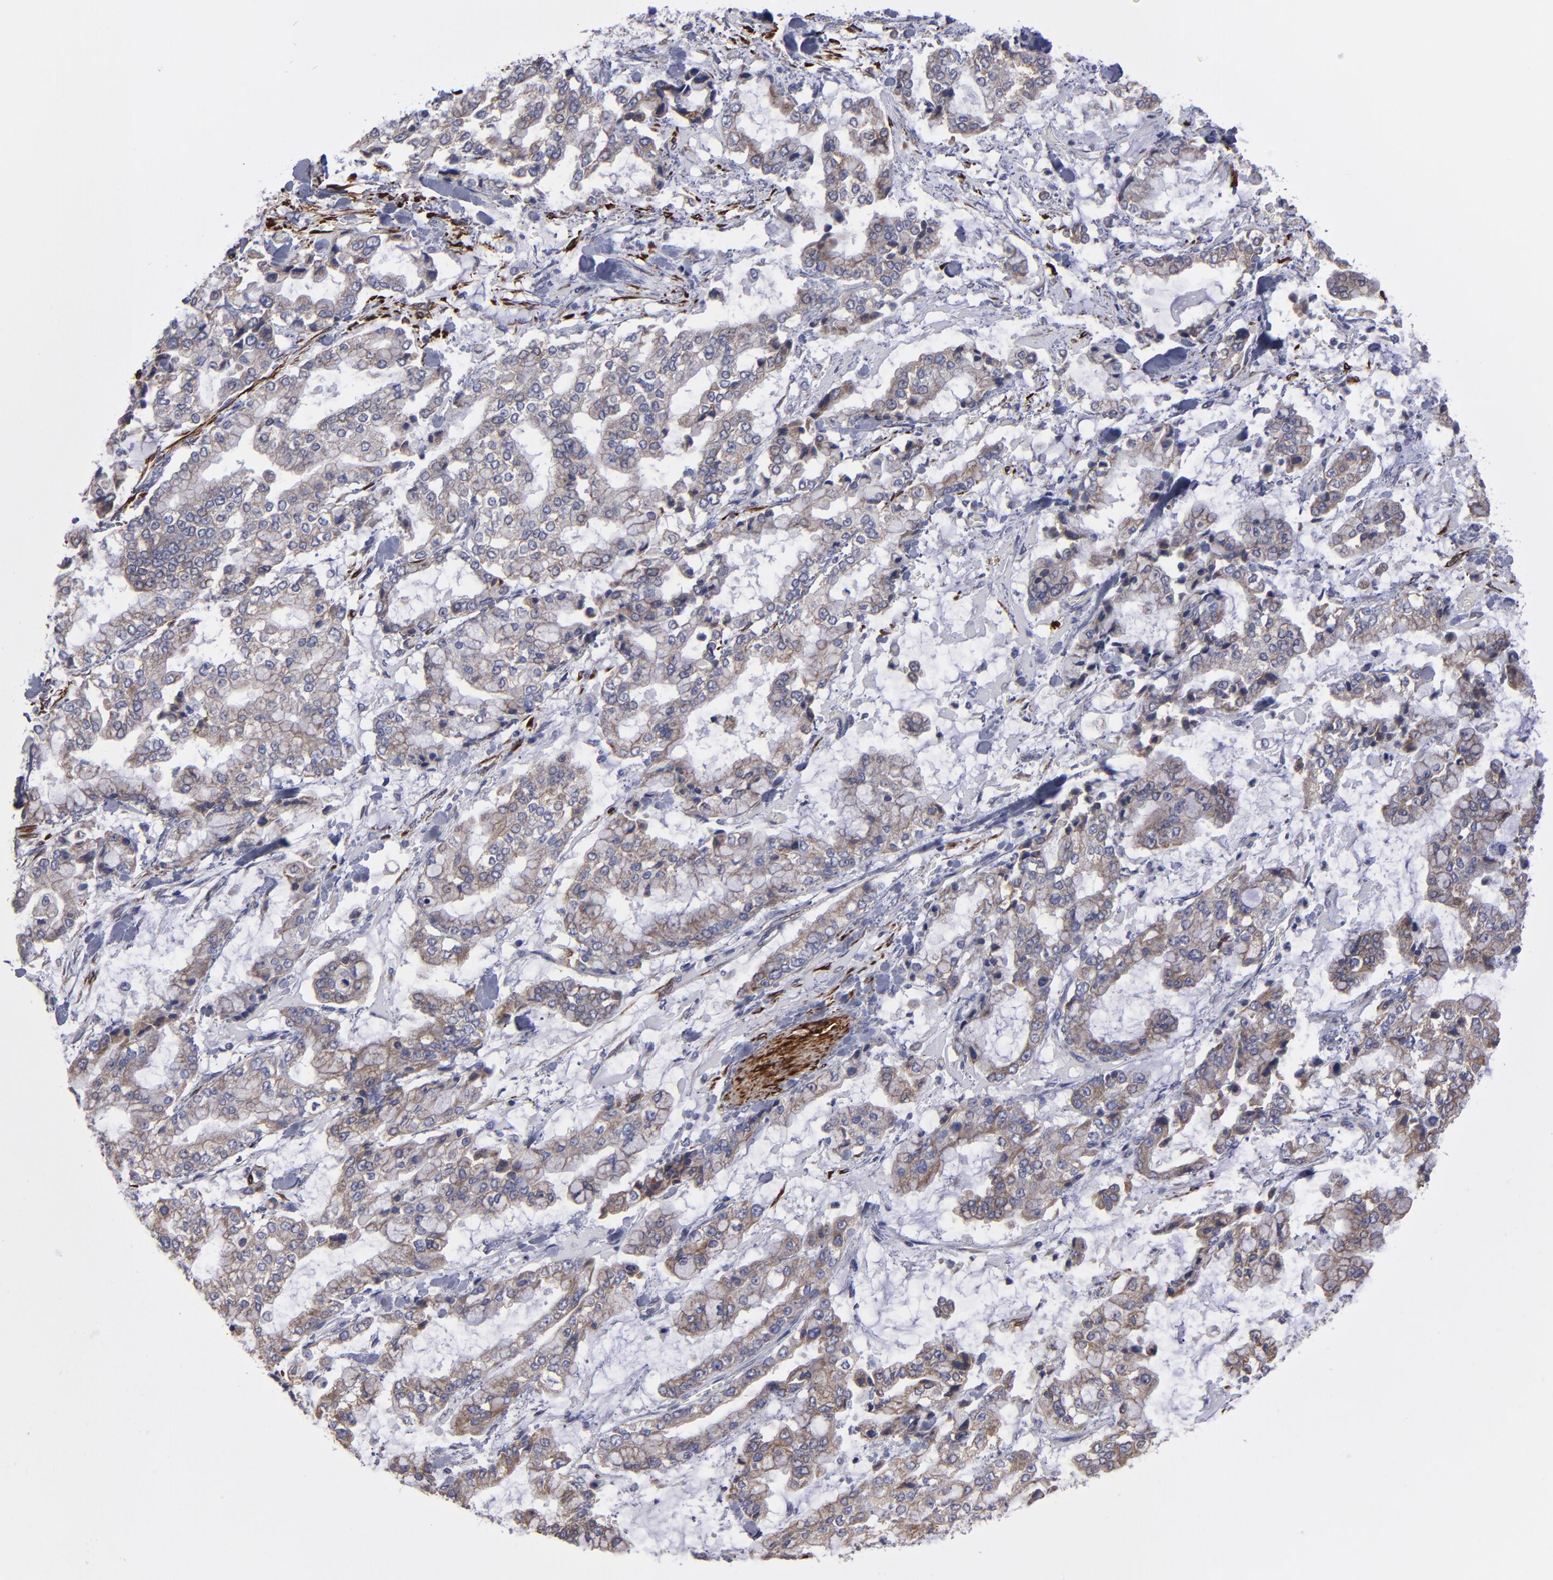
{"staining": {"intensity": "weak", "quantity": ">75%", "location": "cytoplasmic/membranous"}, "tissue": "stomach cancer", "cell_type": "Tumor cells", "image_type": "cancer", "snomed": [{"axis": "morphology", "description": "Normal tissue, NOS"}, {"axis": "morphology", "description": "Adenocarcinoma, NOS"}, {"axis": "topography", "description": "Stomach, upper"}, {"axis": "topography", "description": "Stomach"}], "caption": "A brown stain highlights weak cytoplasmic/membranous staining of a protein in human adenocarcinoma (stomach) tumor cells.", "gene": "SLMAP", "patient": {"sex": "male", "age": 76}}